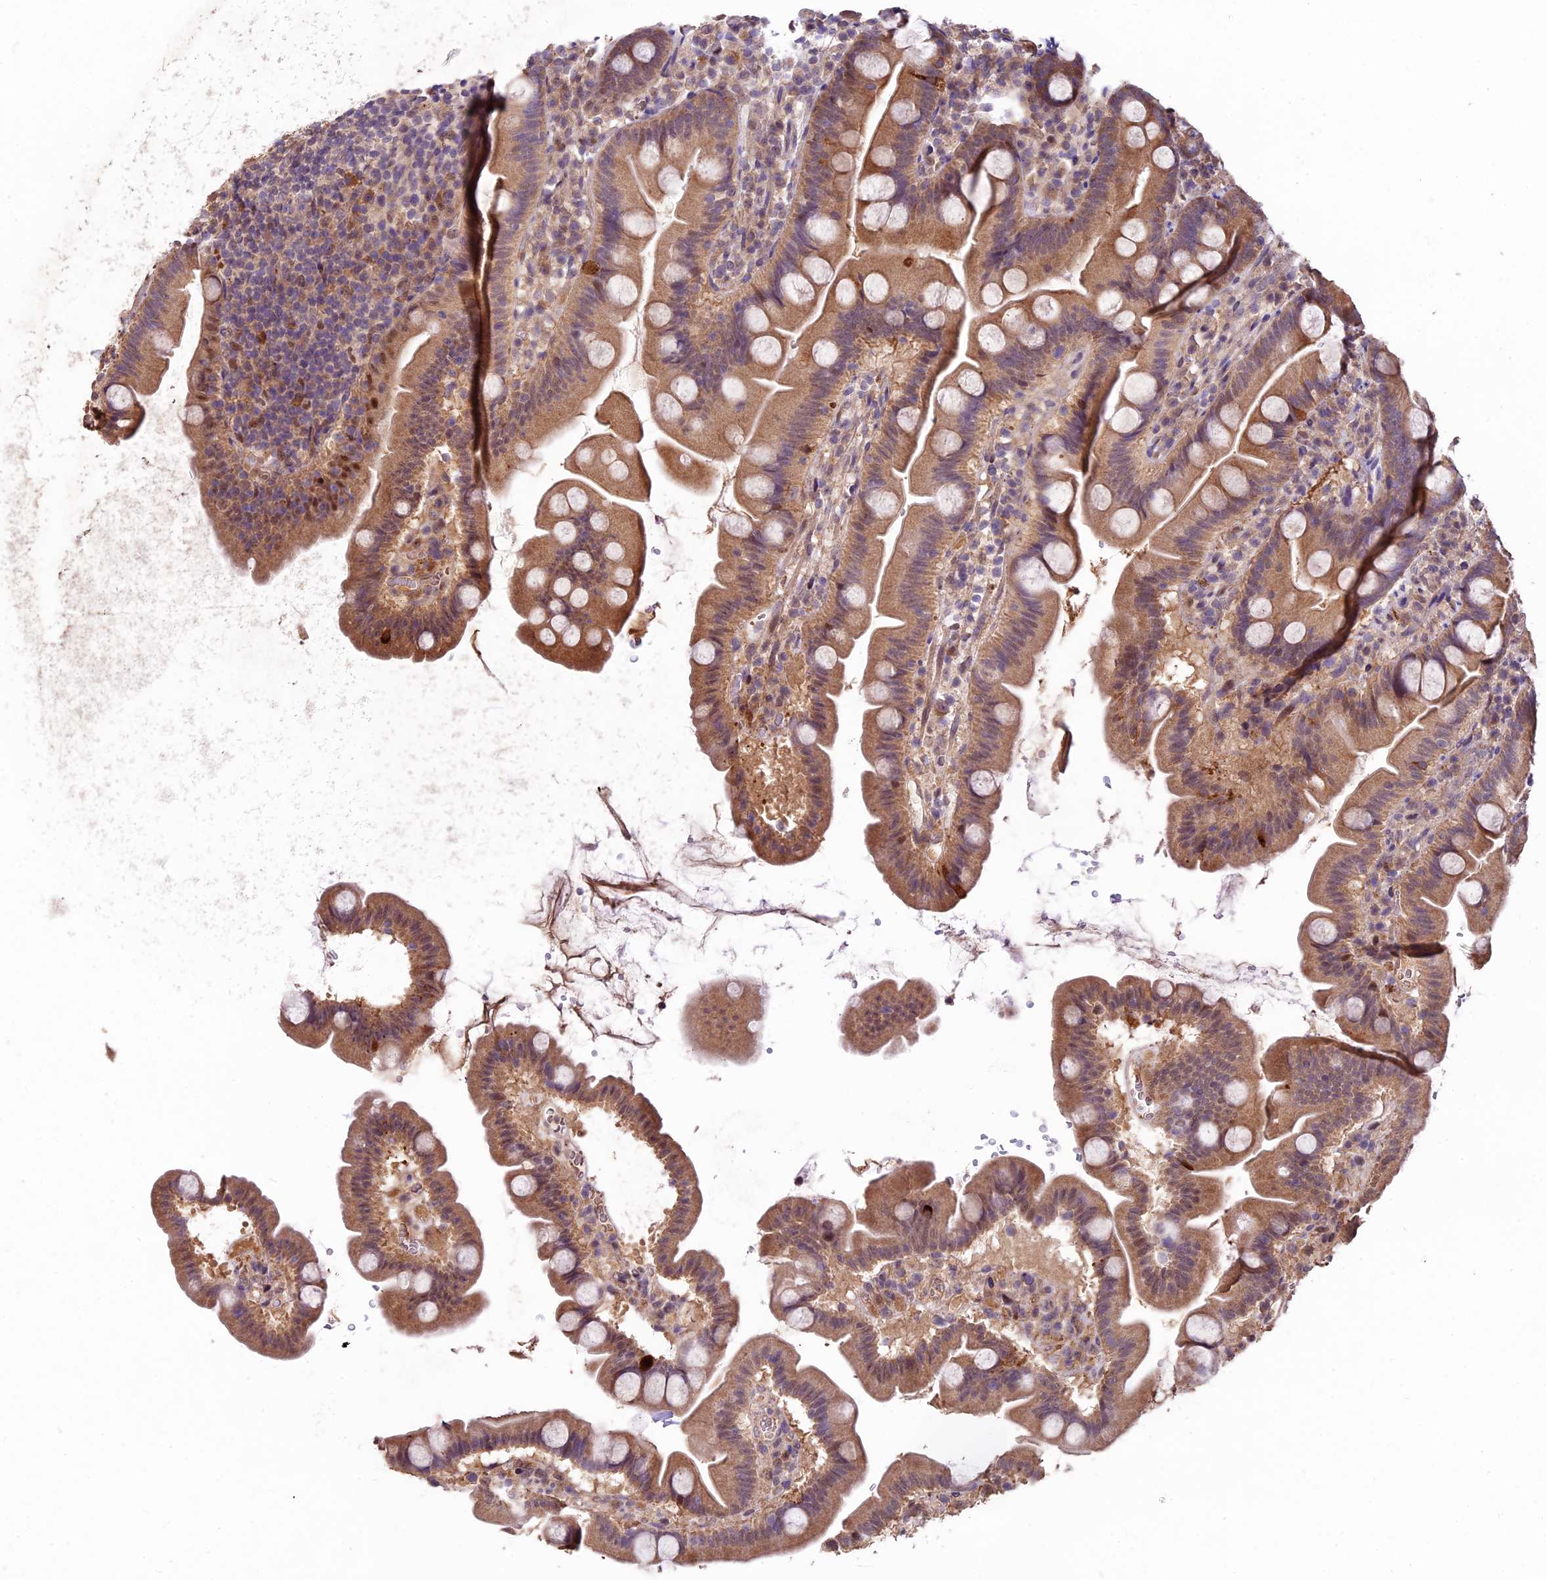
{"staining": {"intensity": "moderate", "quantity": ">75%", "location": "cytoplasmic/membranous"}, "tissue": "small intestine", "cell_type": "Glandular cells", "image_type": "normal", "snomed": [{"axis": "morphology", "description": "Normal tissue, NOS"}, {"axis": "topography", "description": "Small intestine"}], "caption": "This photomicrograph reveals immunohistochemistry staining of normal small intestine, with medium moderate cytoplasmic/membranous positivity in approximately >75% of glandular cells.", "gene": "SBNO2", "patient": {"sex": "female", "age": 68}}